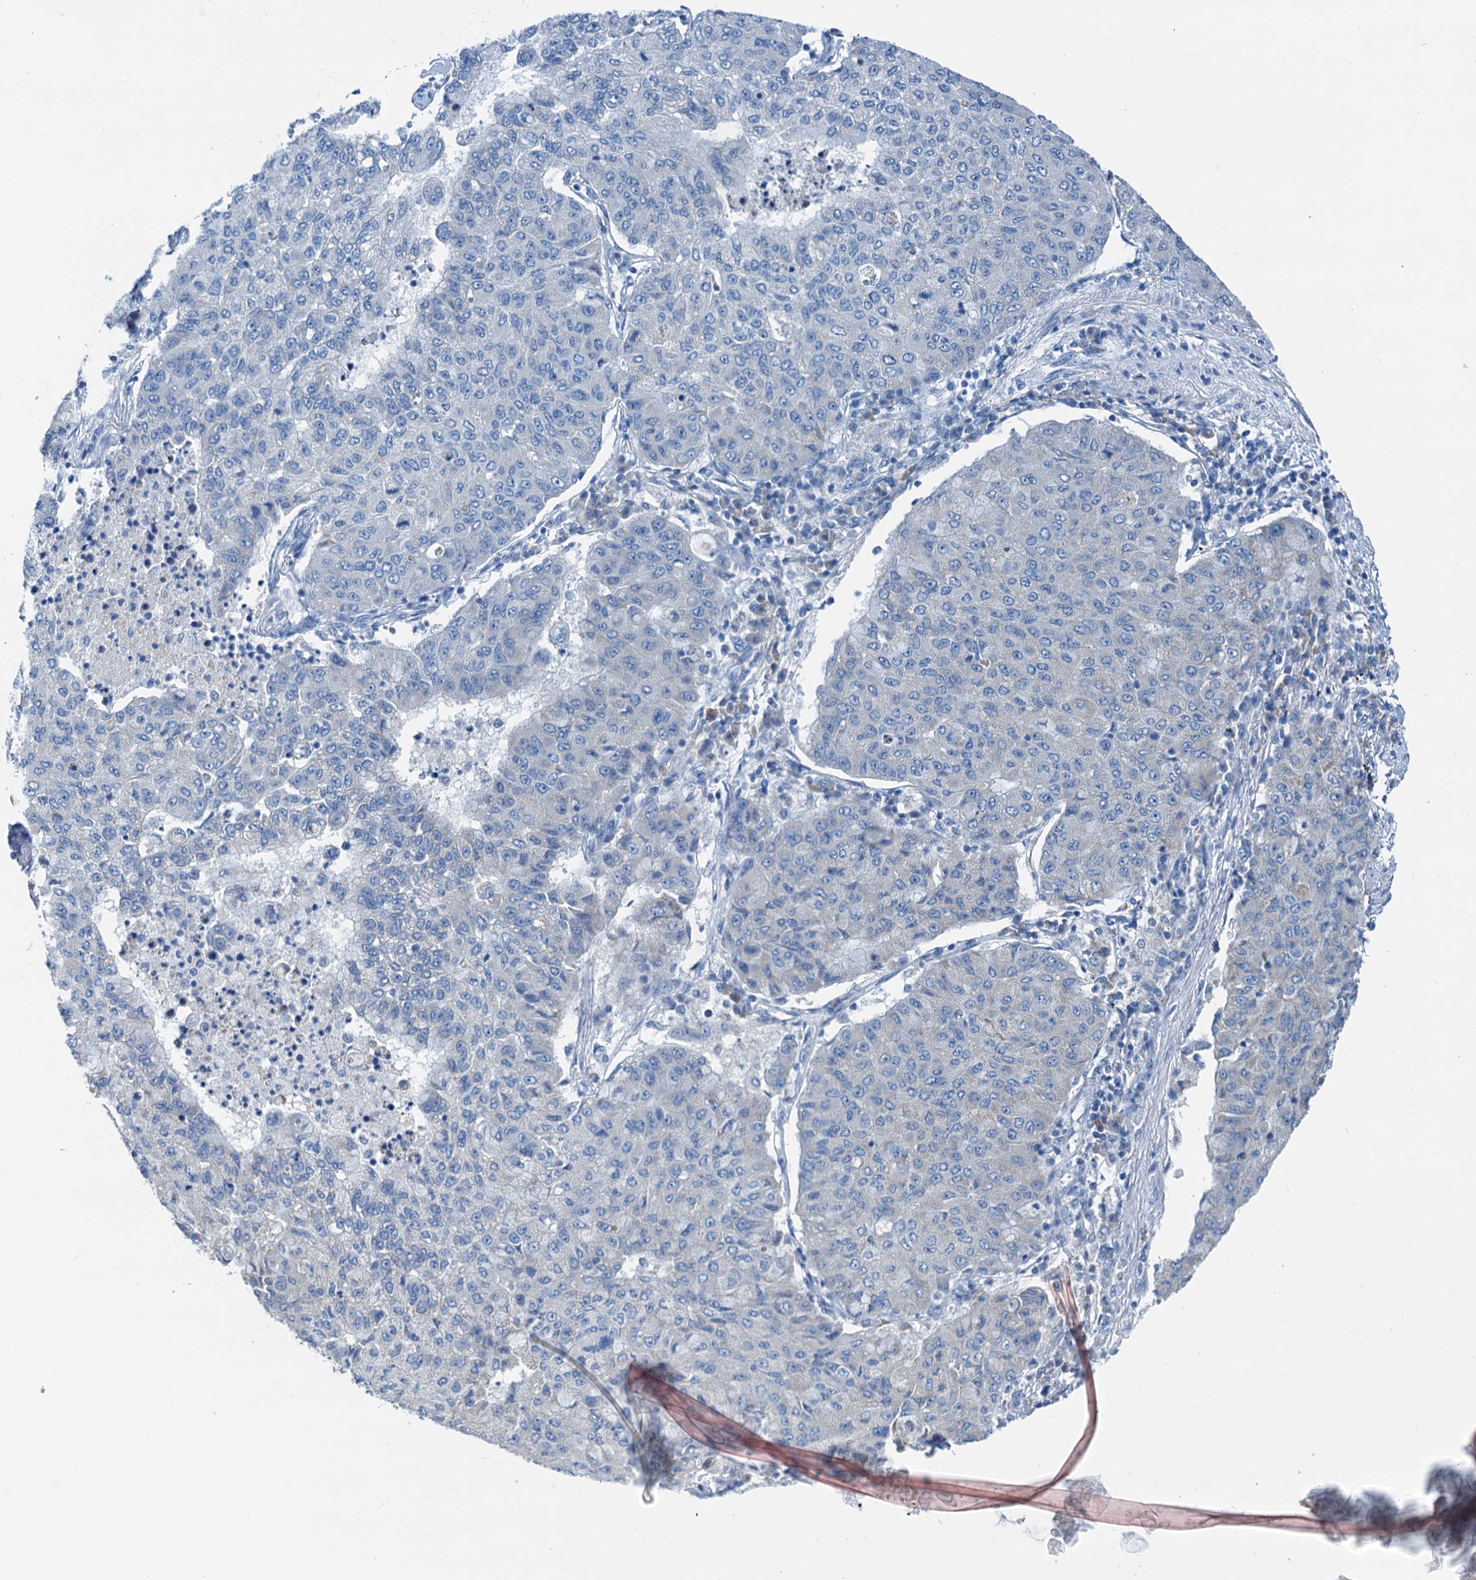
{"staining": {"intensity": "negative", "quantity": "none", "location": "none"}, "tissue": "lung cancer", "cell_type": "Tumor cells", "image_type": "cancer", "snomed": [{"axis": "morphology", "description": "Squamous cell carcinoma, NOS"}, {"axis": "topography", "description": "Lung"}], "caption": "There is no significant positivity in tumor cells of squamous cell carcinoma (lung). (DAB (3,3'-diaminobenzidine) immunohistochemistry with hematoxylin counter stain).", "gene": "ELAC1", "patient": {"sex": "male", "age": 74}}